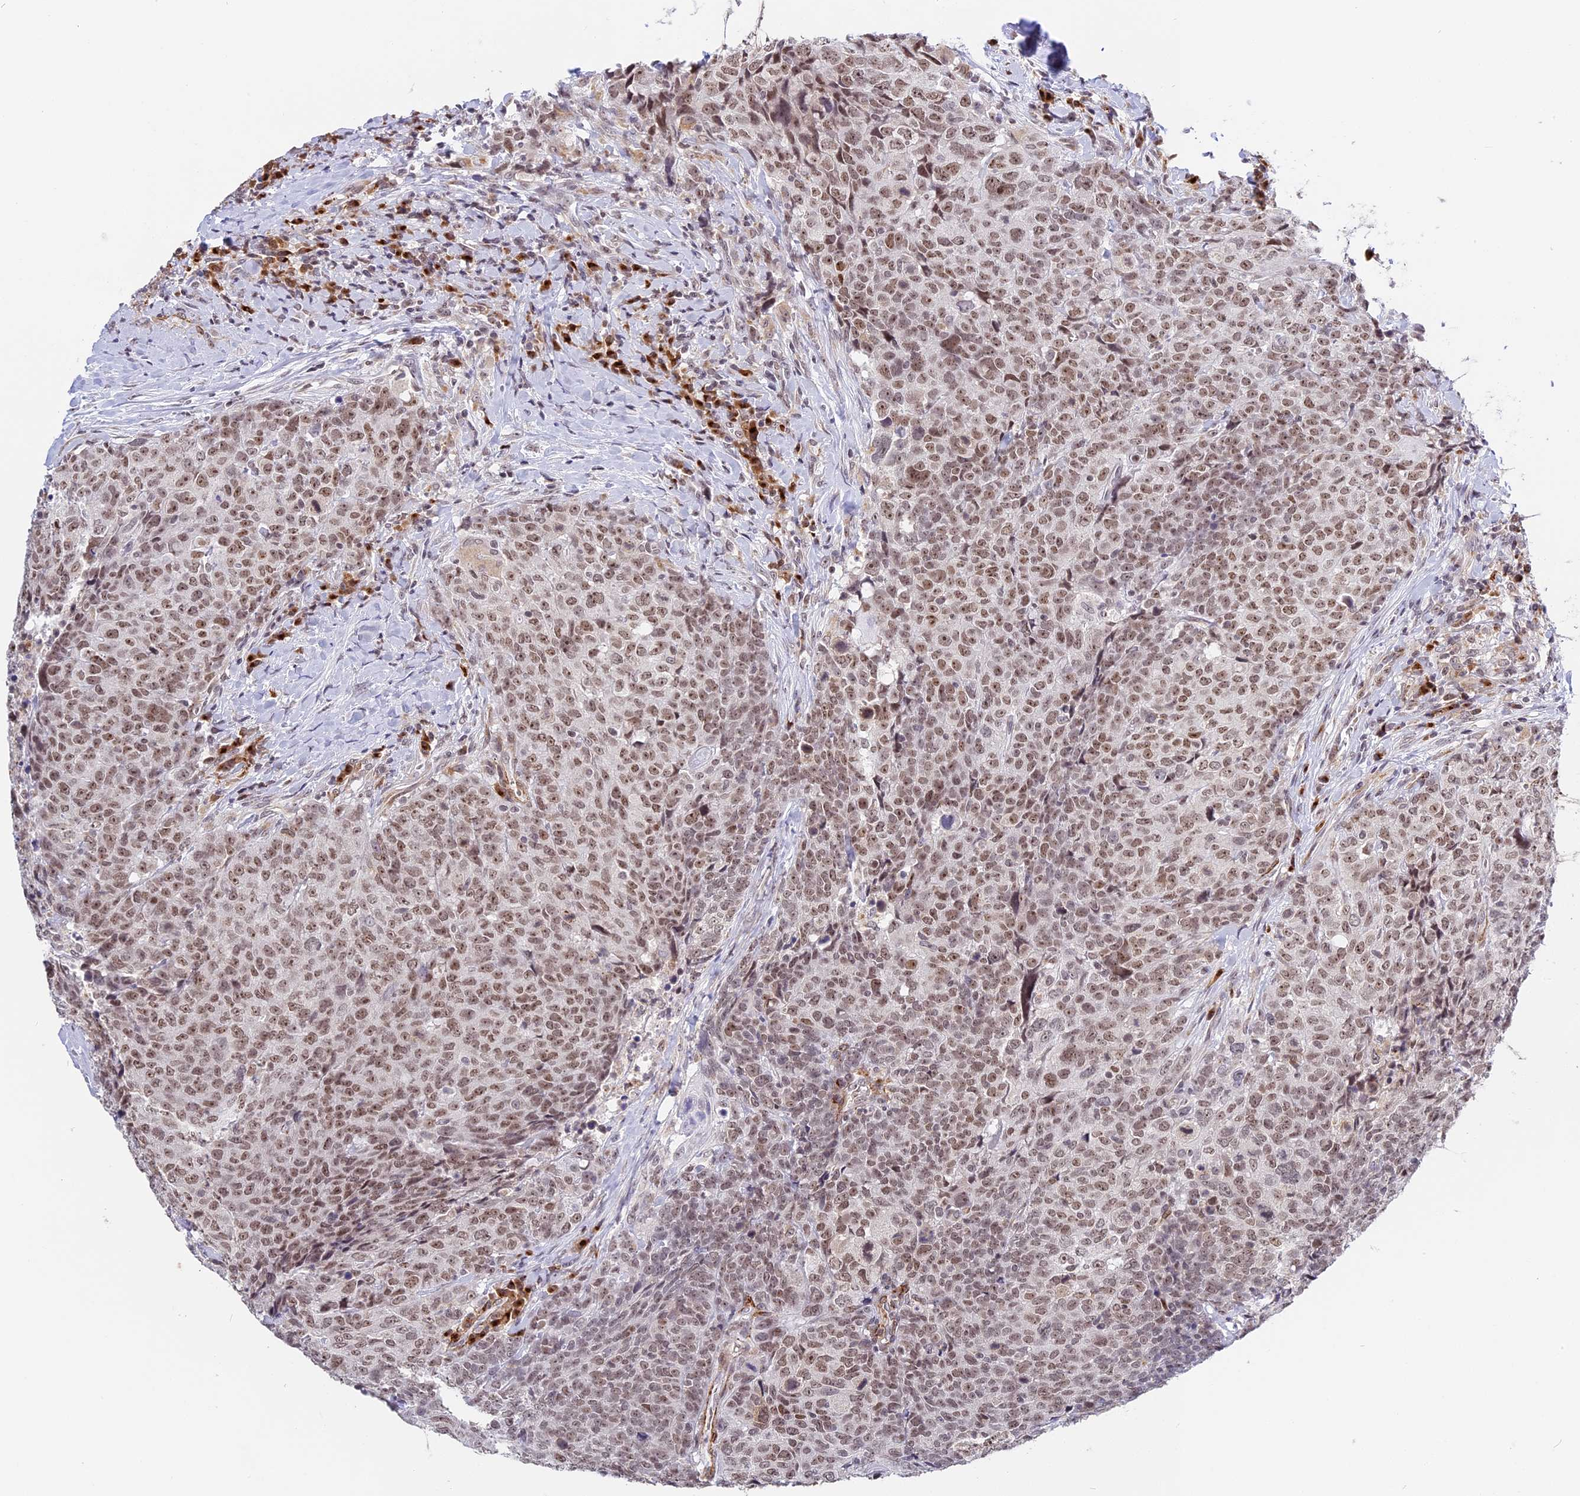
{"staining": {"intensity": "moderate", "quantity": ">75%", "location": "nuclear"}, "tissue": "head and neck cancer", "cell_type": "Tumor cells", "image_type": "cancer", "snomed": [{"axis": "morphology", "description": "Squamous cell carcinoma, NOS"}, {"axis": "topography", "description": "Head-Neck"}], "caption": "This is an image of immunohistochemistry staining of head and neck cancer, which shows moderate expression in the nuclear of tumor cells.", "gene": "HEATR5B", "patient": {"sex": "male", "age": 66}}